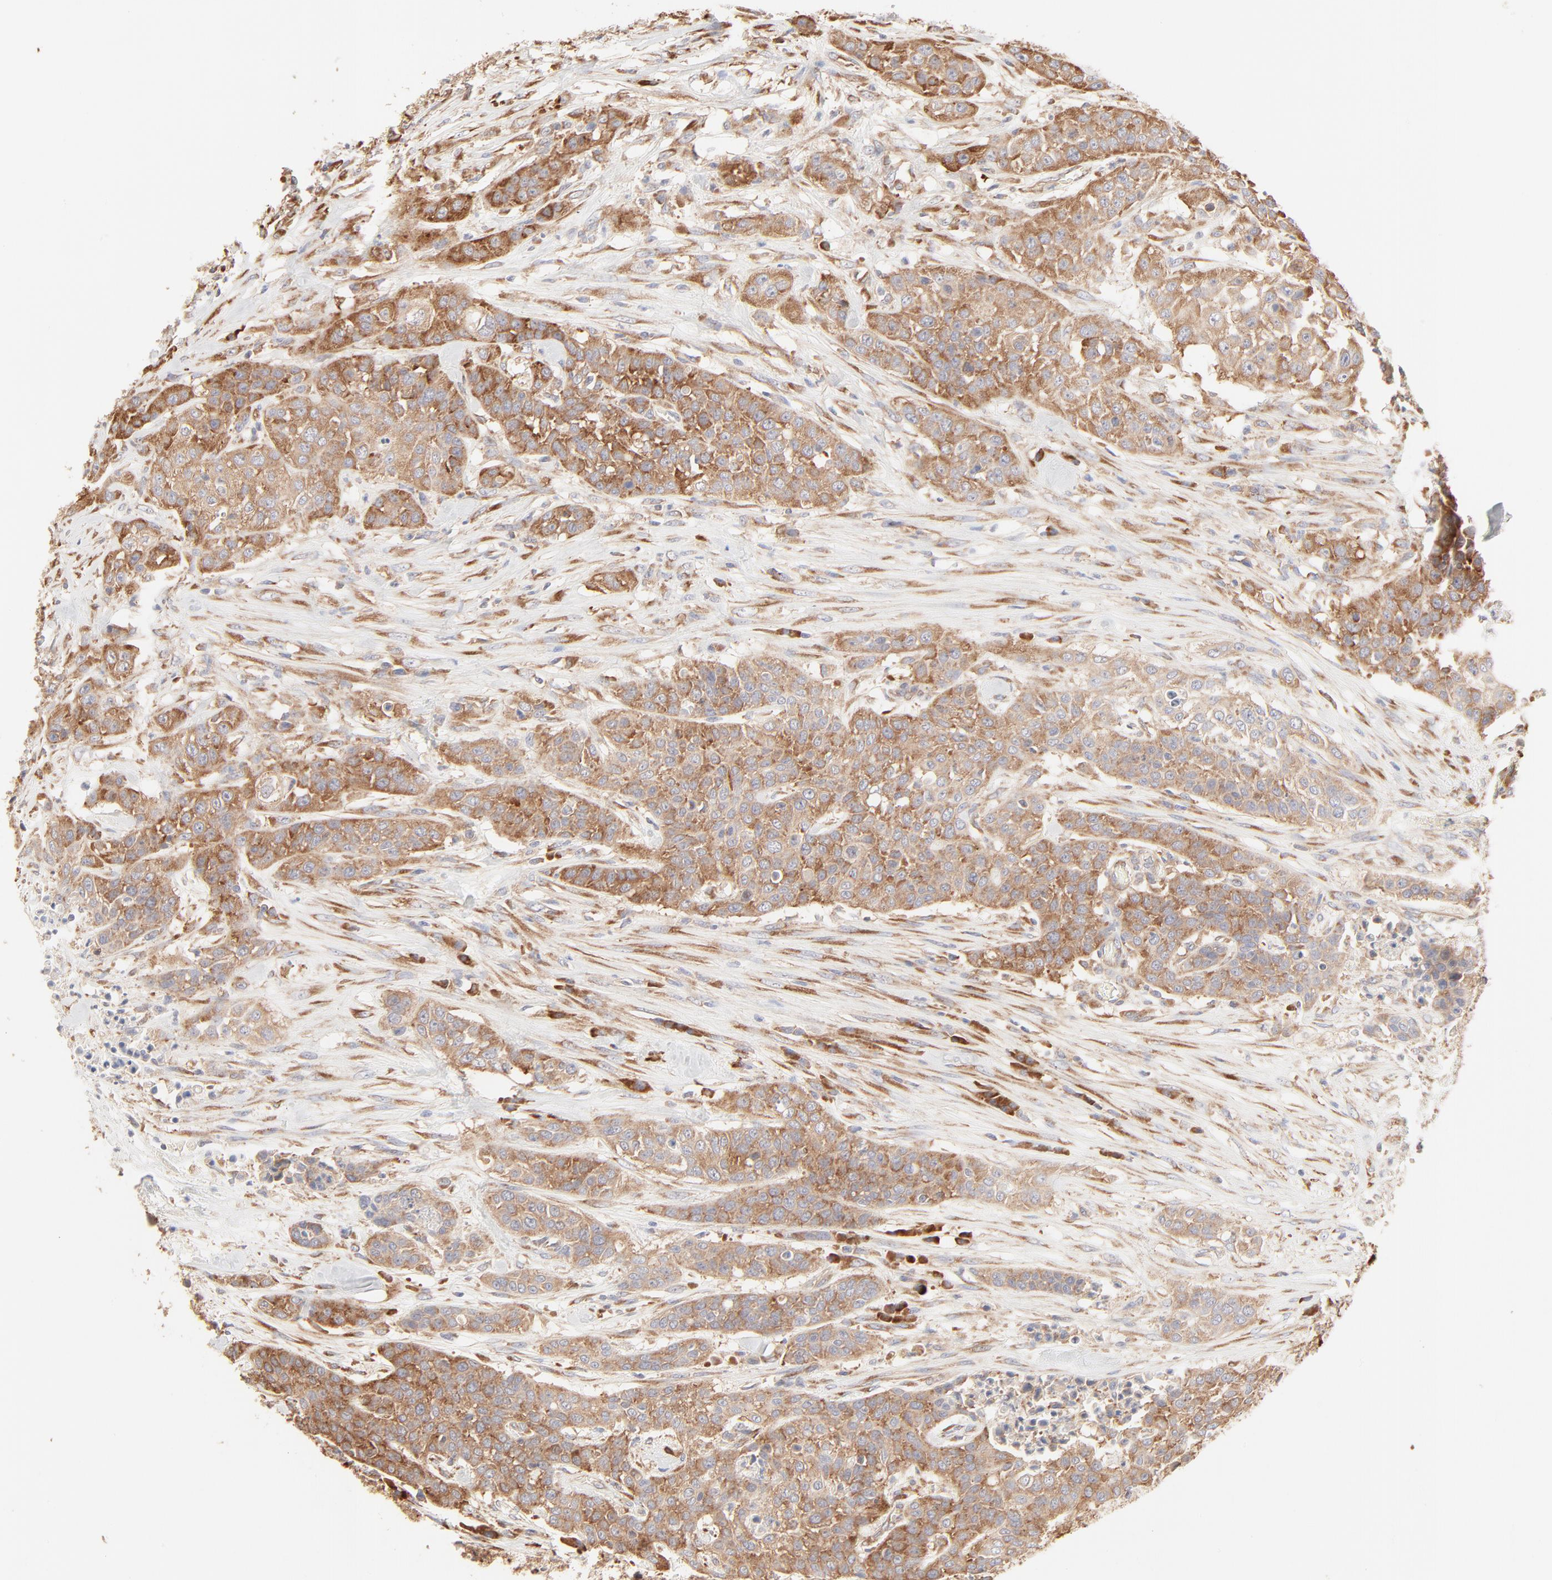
{"staining": {"intensity": "weak", "quantity": ">75%", "location": "cytoplasmic/membranous"}, "tissue": "urothelial cancer", "cell_type": "Tumor cells", "image_type": "cancer", "snomed": [{"axis": "morphology", "description": "Urothelial carcinoma, High grade"}, {"axis": "topography", "description": "Urinary bladder"}], "caption": "Human urothelial cancer stained with a protein marker reveals weak staining in tumor cells.", "gene": "RPS20", "patient": {"sex": "male", "age": 74}}